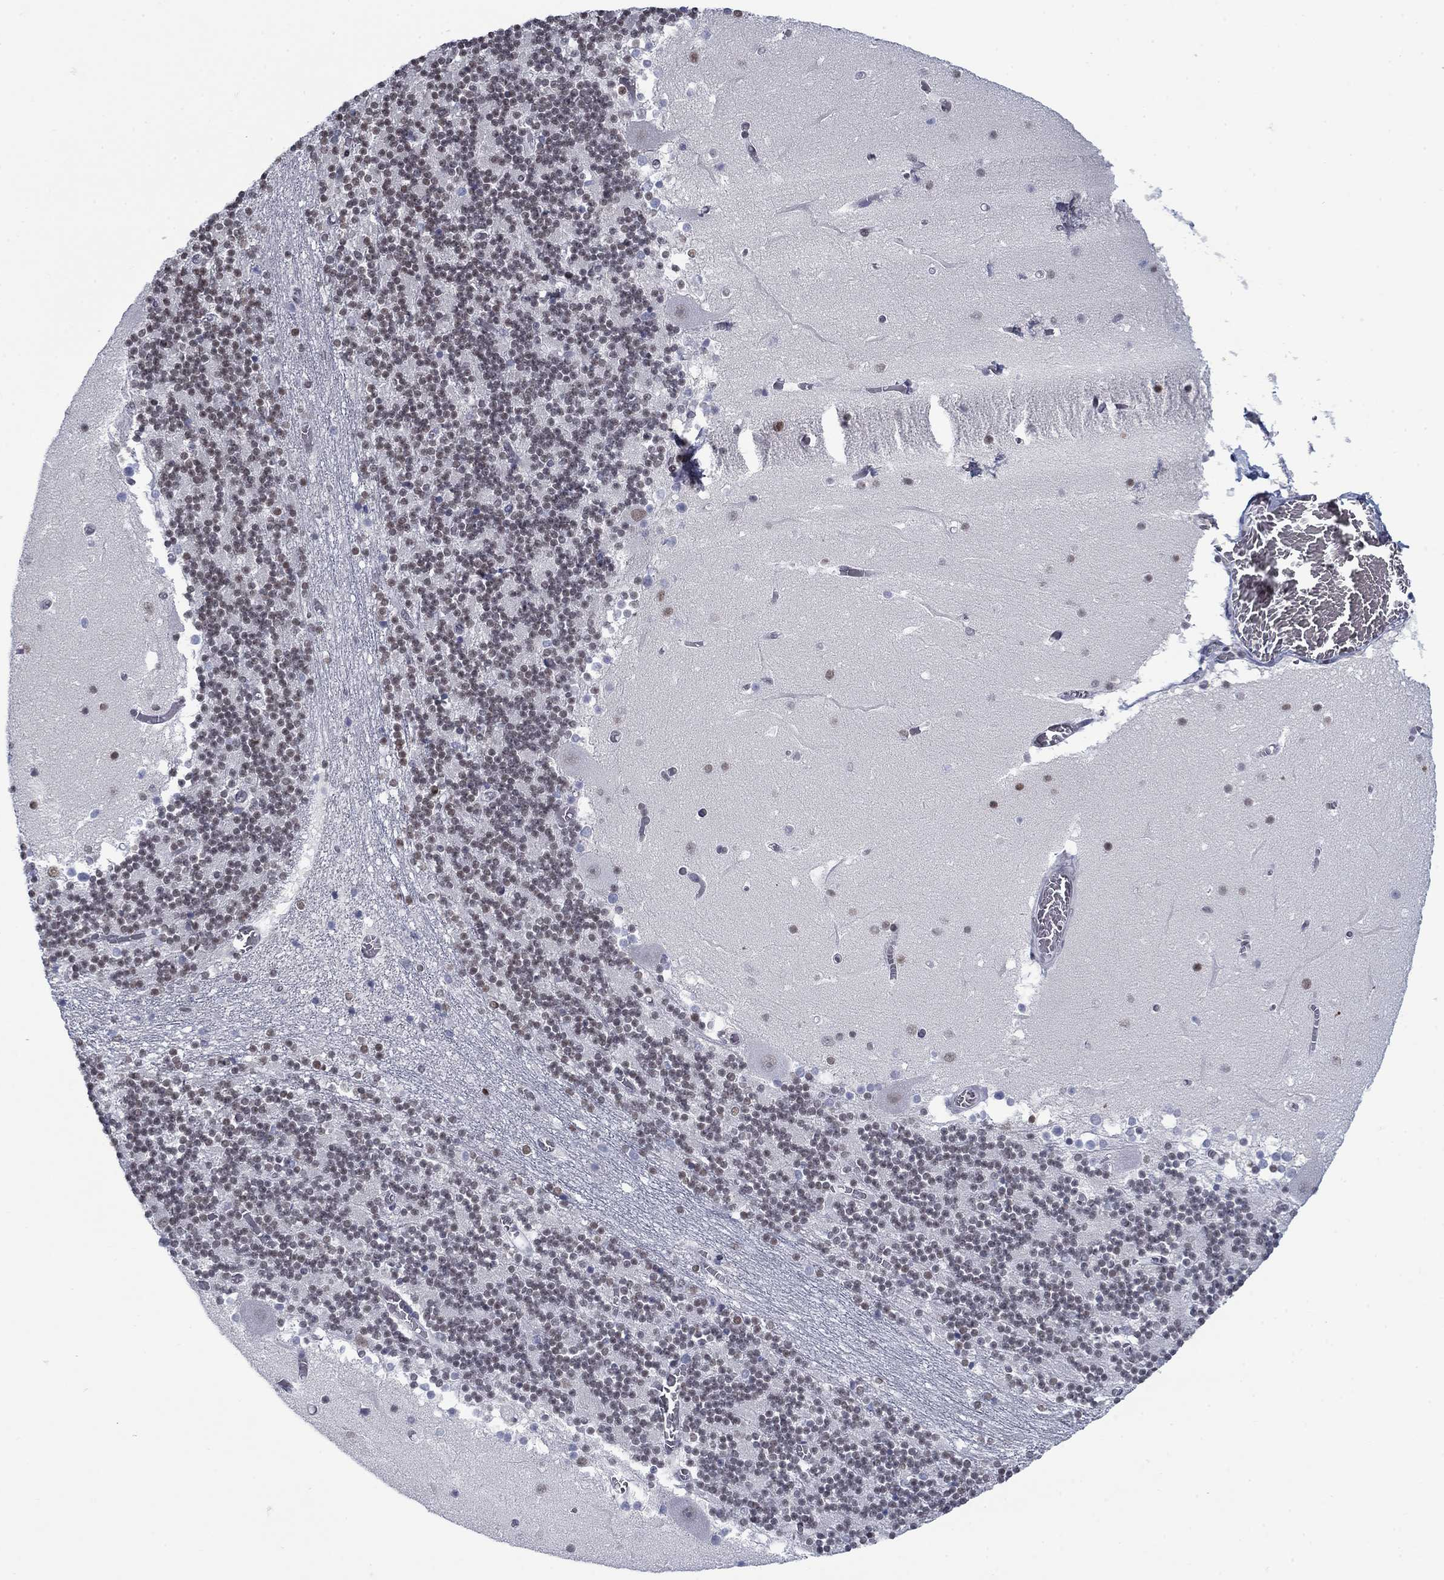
{"staining": {"intensity": "negative", "quantity": "none", "location": "none"}, "tissue": "cerebellum", "cell_type": "Cells in granular layer", "image_type": "normal", "snomed": [{"axis": "morphology", "description": "Normal tissue, NOS"}, {"axis": "topography", "description": "Cerebellum"}], "caption": "Micrograph shows no protein positivity in cells in granular layer of benign cerebellum. (DAB immunohistochemistry (IHC) visualized using brightfield microscopy, high magnification).", "gene": "NPAS3", "patient": {"sex": "female", "age": 28}}